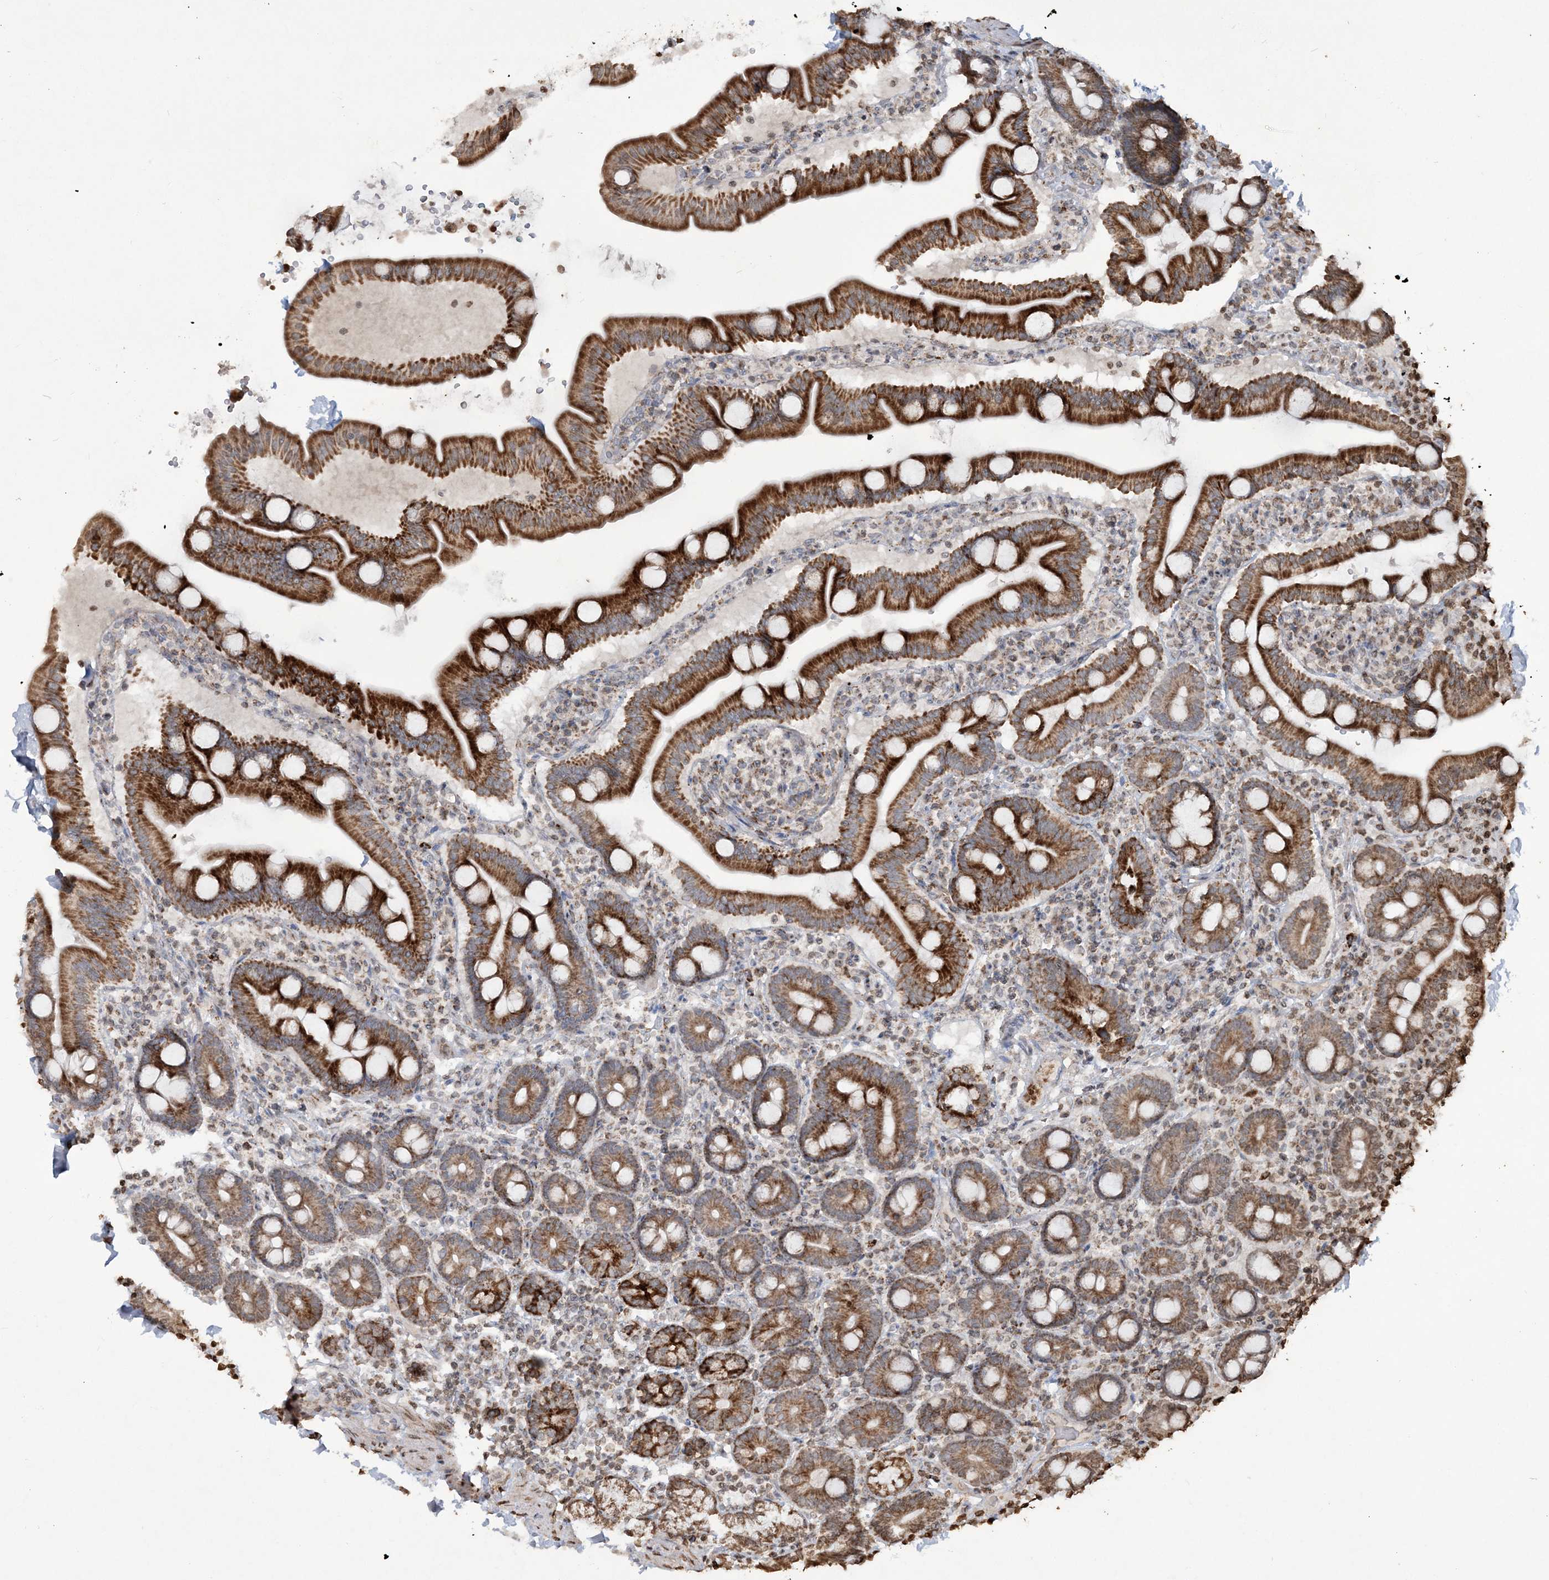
{"staining": {"intensity": "strong", "quantity": "25%-75%", "location": "cytoplasmic/membranous"}, "tissue": "duodenum", "cell_type": "Glandular cells", "image_type": "normal", "snomed": [{"axis": "morphology", "description": "Normal tissue, NOS"}, {"axis": "topography", "description": "Duodenum"}], "caption": "Glandular cells reveal high levels of strong cytoplasmic/membranous staining in about 25%-75% of cells in benign duodenum. (brown staining indicates protein expression, while blue staining denotes nuclei).", "gene": "TTC7A", "patient": {"sex": "male", "age": 54}}